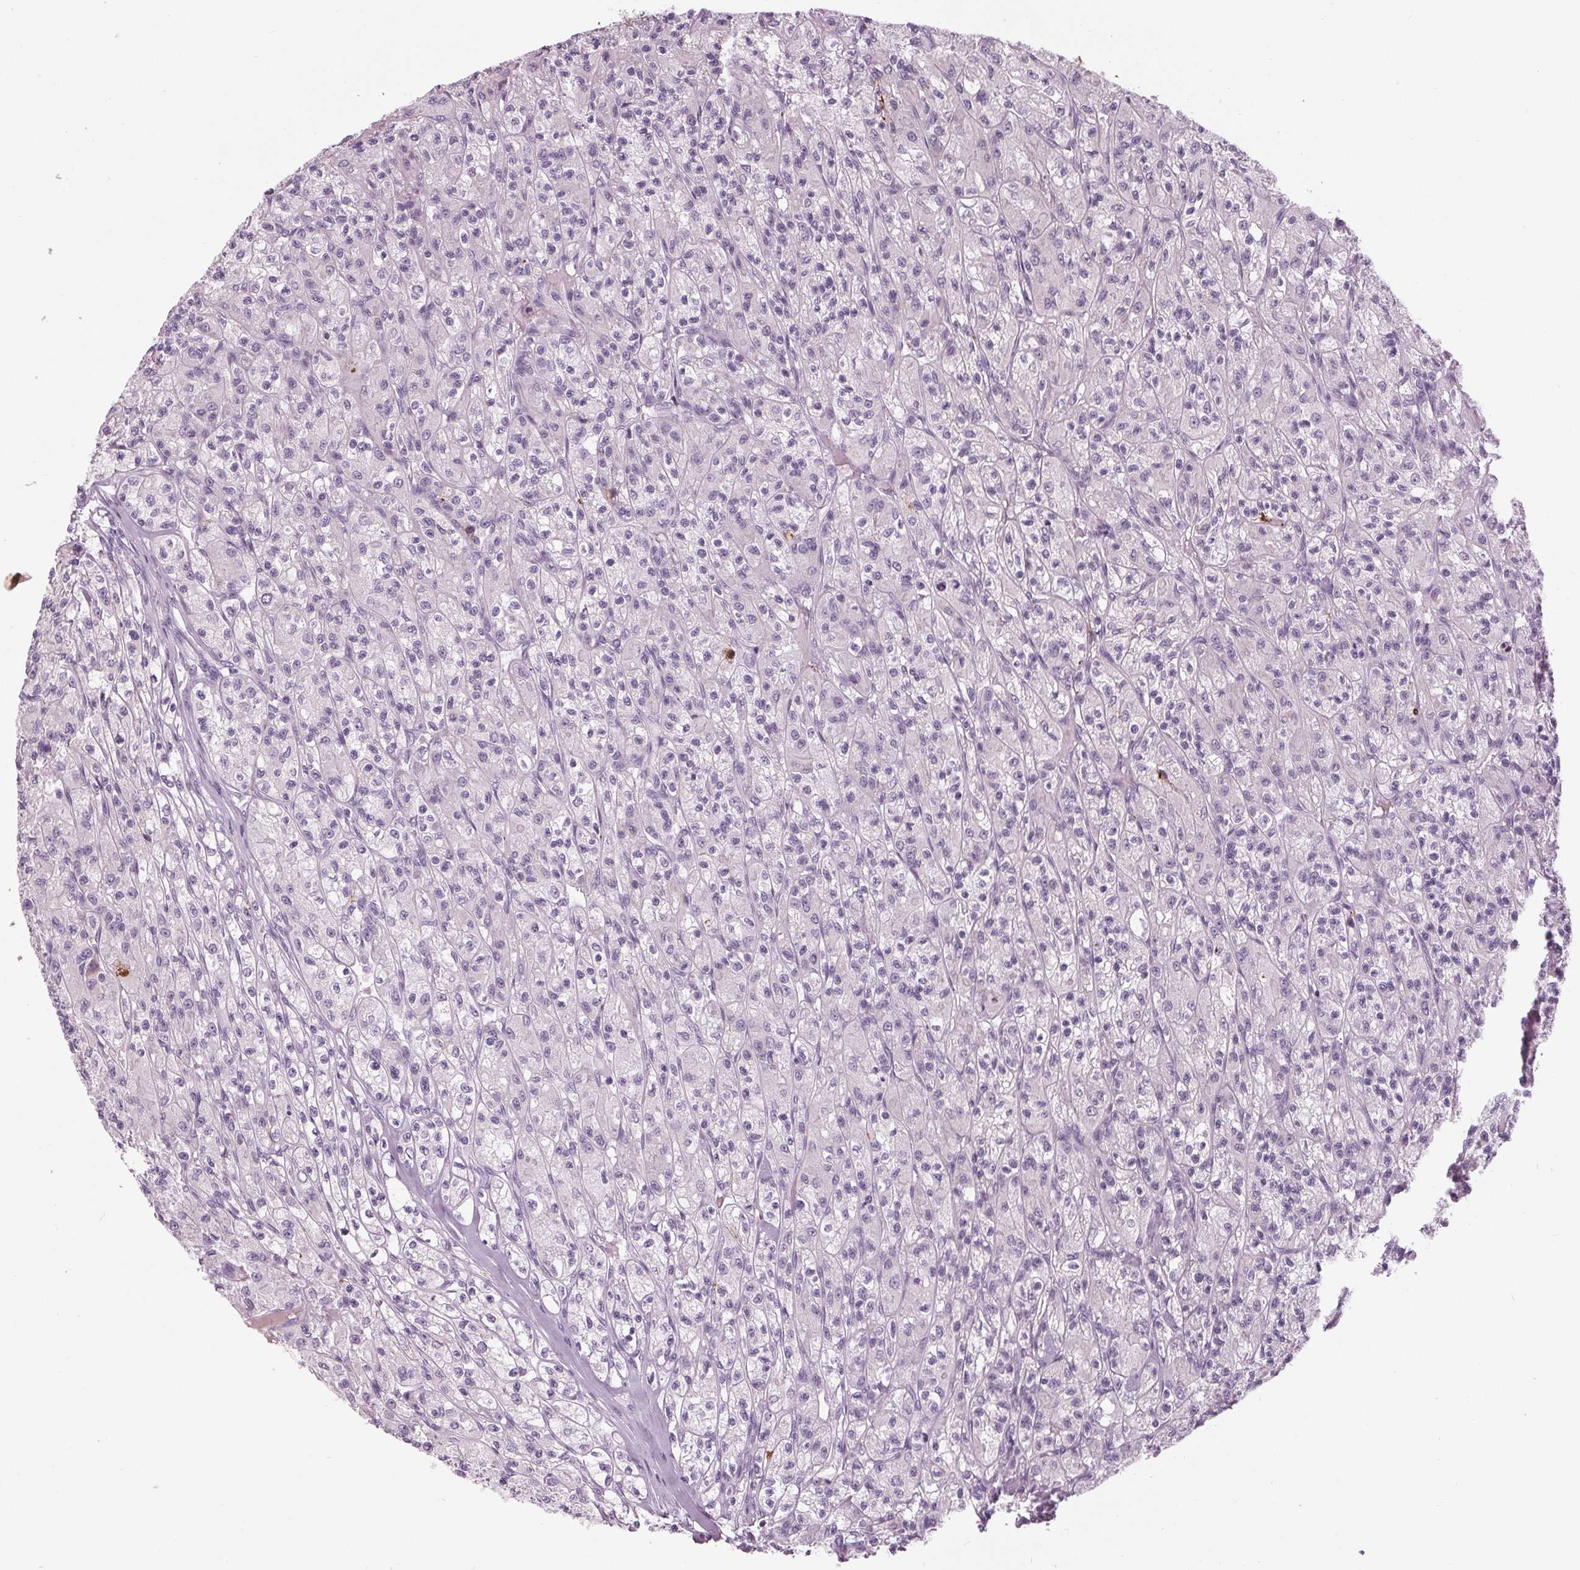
{"staining": {"intensity": "negative", "quantity": "none", "location": "none"}, "tissue": "renal cancer", "cell_type": "Tumor cells", "image_type": "cancer", "snomed": [{"axis": "morphology", "description": "Adenocarcinoma, NOS"}, {"axis": "topography", "description": "Kidney"}], "caption": "Immunohistochemical staining of human renal cancer shows no significant expression in tumor cells.", "gene": "CYP3A43", "patient": {"sex": "female", "age": 70}}